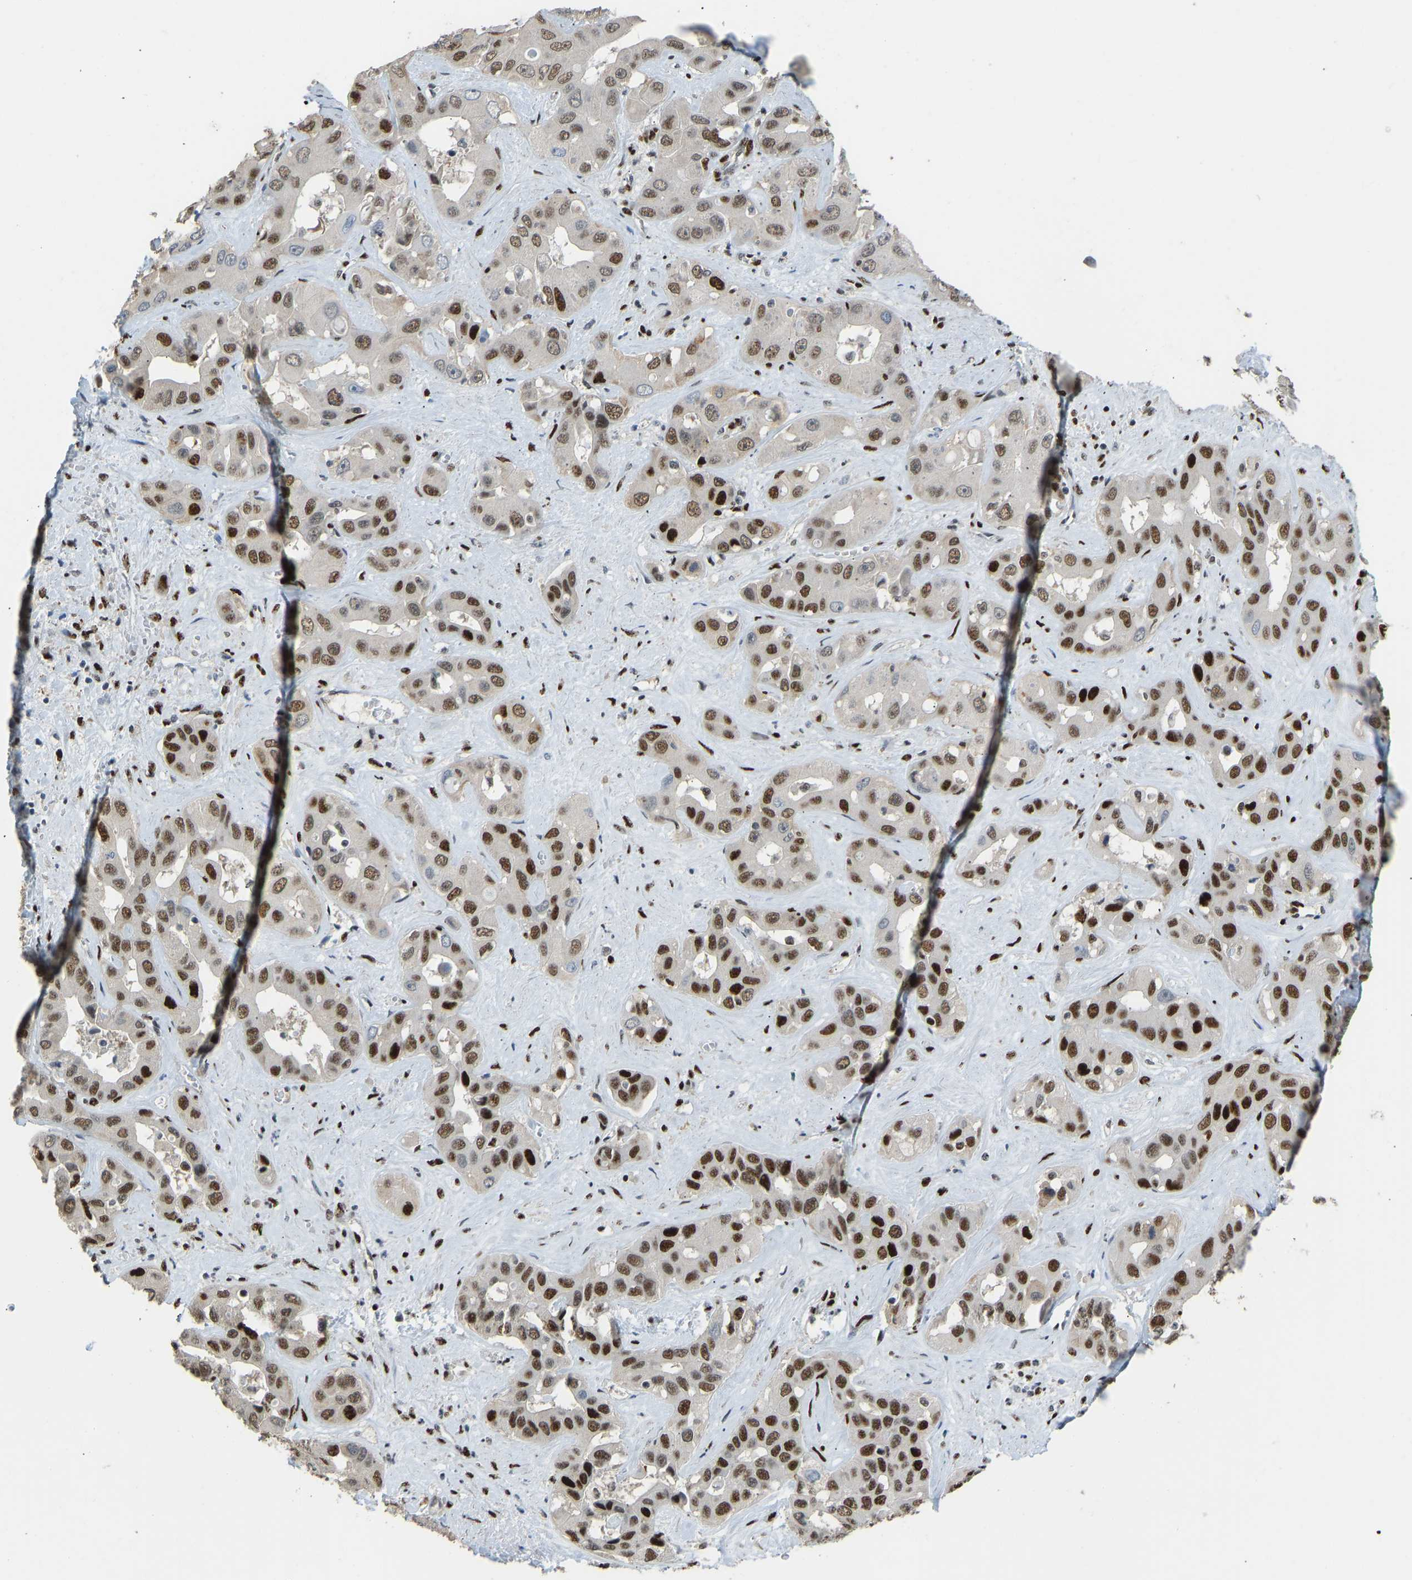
{"staining": {"intensity": "strong", "quantity": ">75%", "location": "nuclear"}, "tissue": "liver cancer", "cell_type": "Tumor cells", "image_type": "cancer", "snomed": [{"axis": "morphology", "description": "Cholangiocarcinoma"}, {"axis": "topography", "description": "Liver"}], "caption": "This image reveals IHC staining of human liver cholangiocarcinoma, with high strong nuclear staining in approximately >75% of tumor cells.", "gene": "FOXK1", "patient": {"sex": "female", "age": 52}}